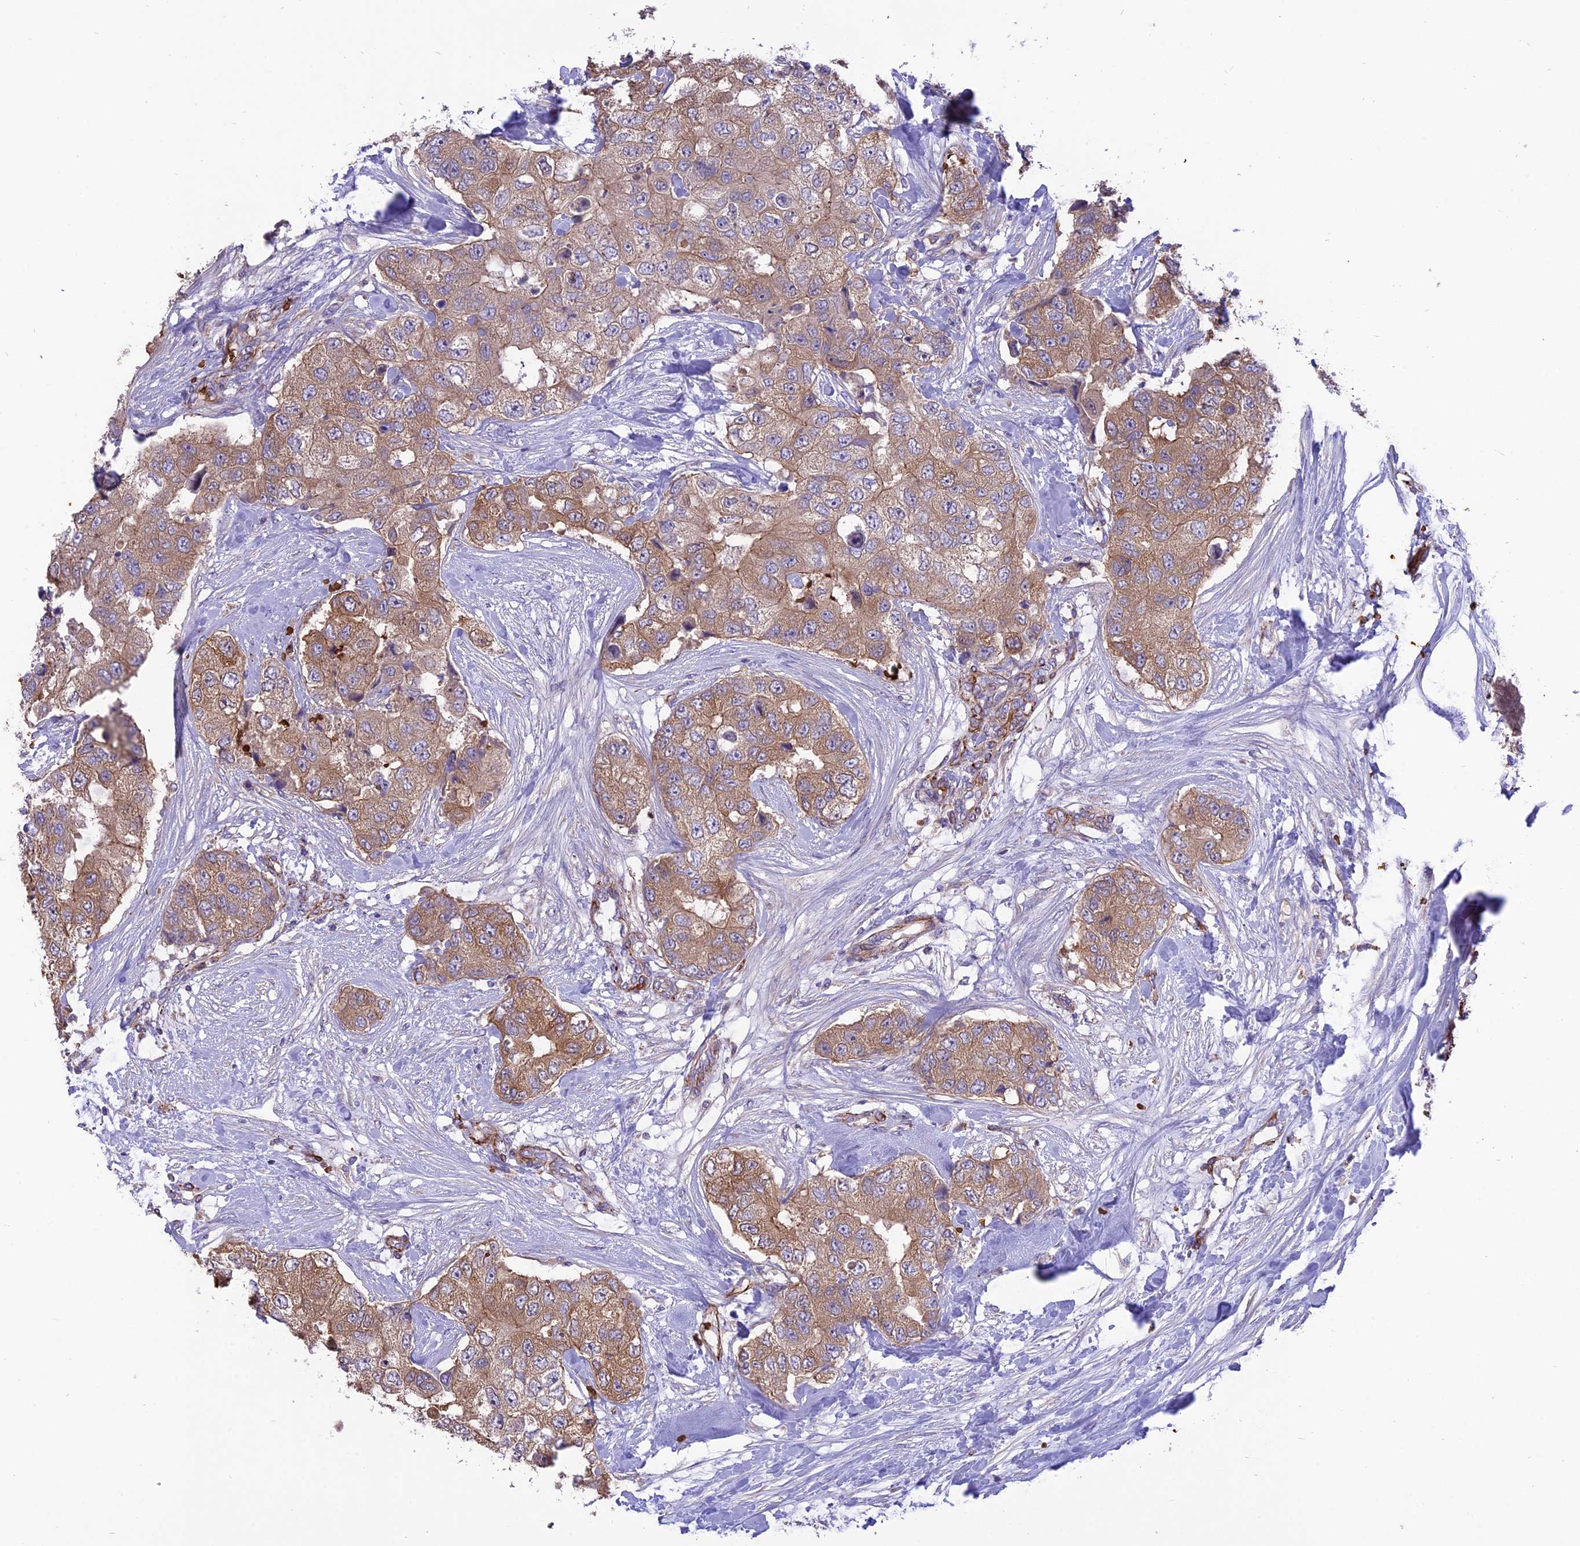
{"staining": {"intensity": "weak", "quantity": ">75%", "location": "cytoplasmic/membranous"}, "tissue": "breast cancer", "cell_type": "Tumor cells", "image_type": "cancer", "snomed": [{"axis": "morphology", "description": "Duct carcinoma"}, {"axis": "topography", "description": "Breast"}], "caption": "Immunohistochemical staining of human infiltrating ductal carcinoma (breast) demonstrates low levels of weak cytoplasmic/membranous protein staining in approximately >75% of tumor cells.", "gene": "TTC4", "patient": {"sex": "female", "age": 62}}